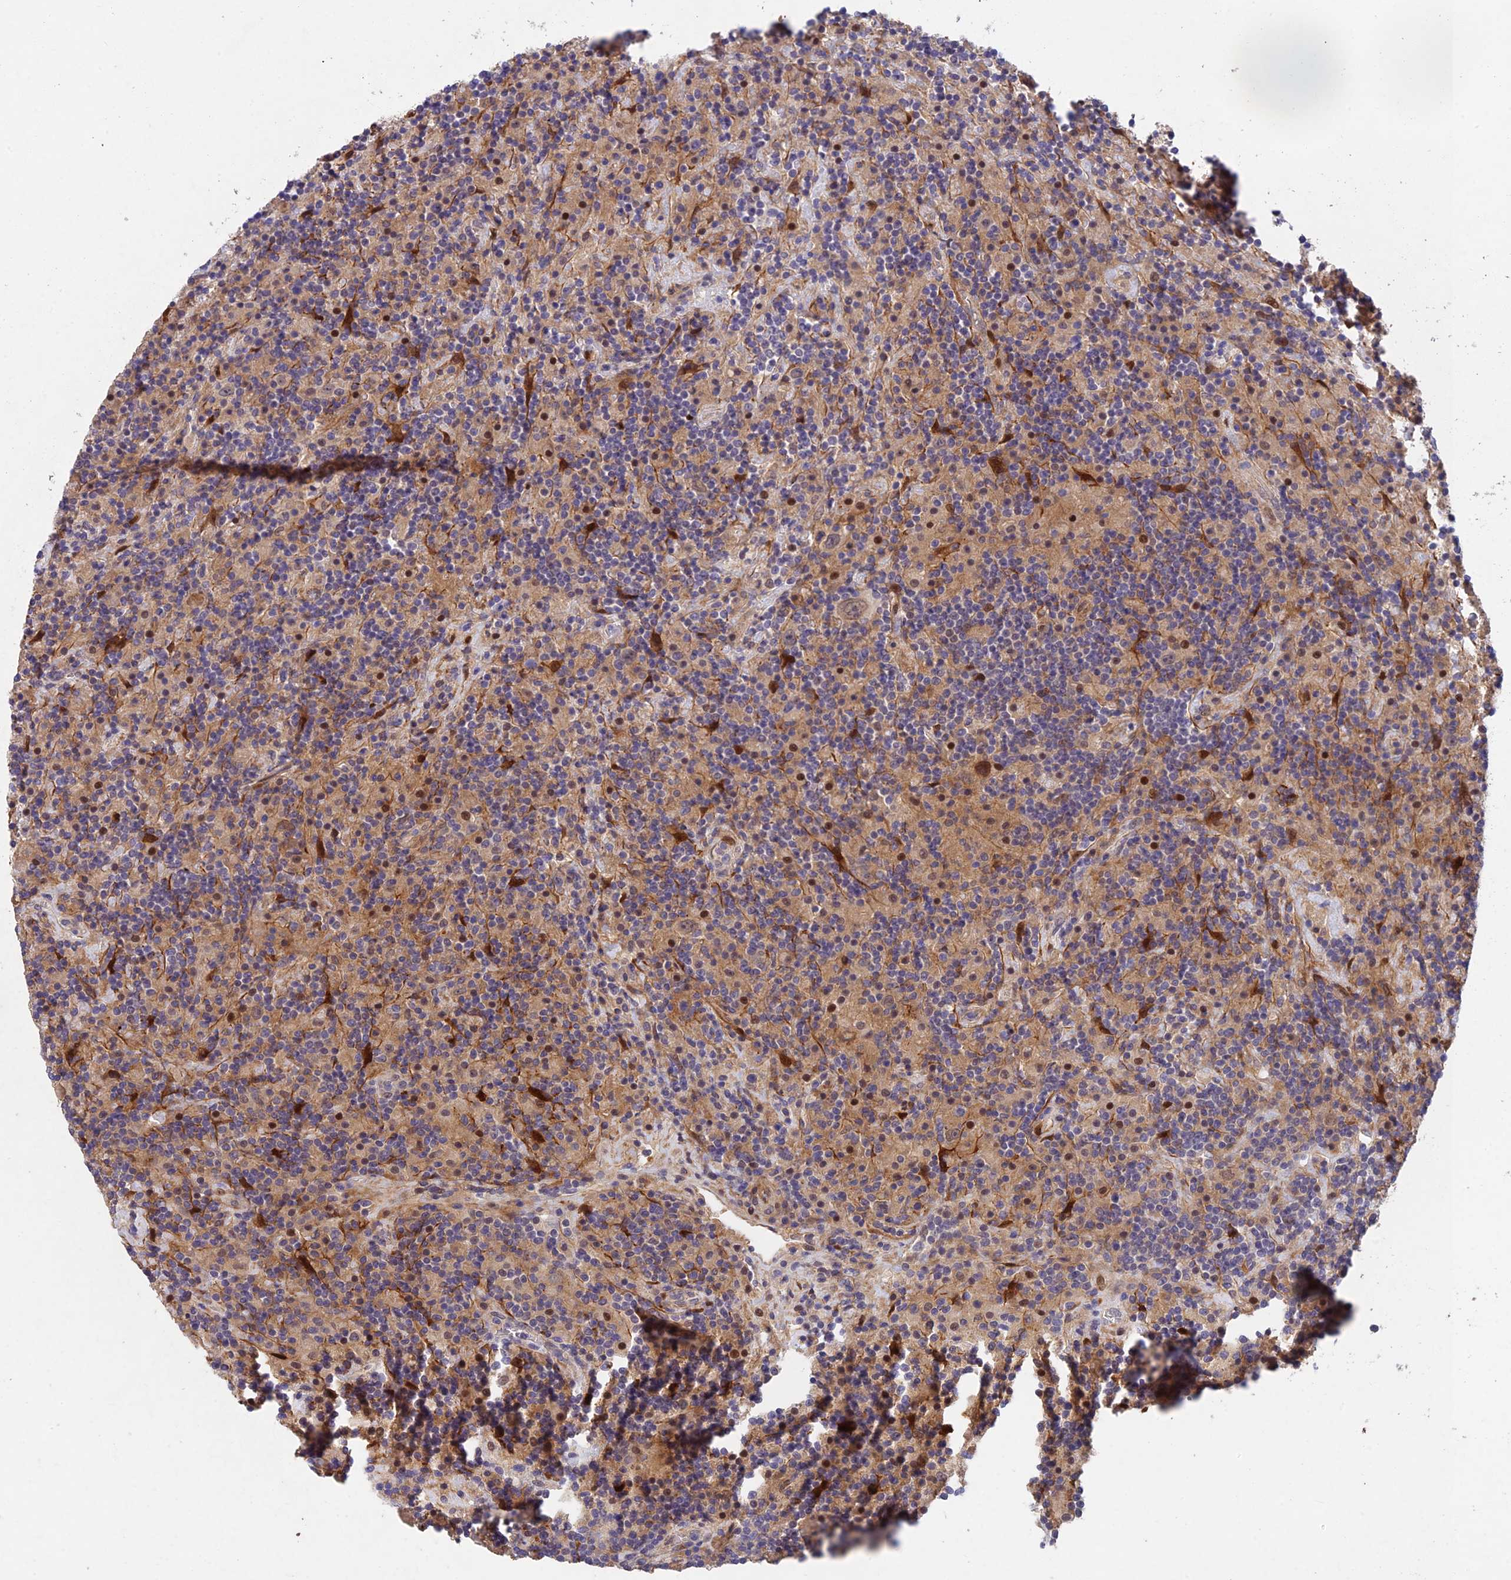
{"staining": {"intensity": "weak", "quantity": "25%-75%", "location": "nuclear"}, "tissue": "lymphoma", "cell_type": "Tumor cells", "image_type": "cancer", "snomed": [{"axis": "morphology", "description": "Hodgkin's disease, NOS"}, {"axis": "topography", "description": "Lymph node"}], "caption": "Immunohistochemical staining of human lymphoma demonstrates low levels of weak nuclear protein expression in about 25%-75% of tumor cells.", "gene": "NSMCE1", "patient": {"sex": "male", "age": 70}}